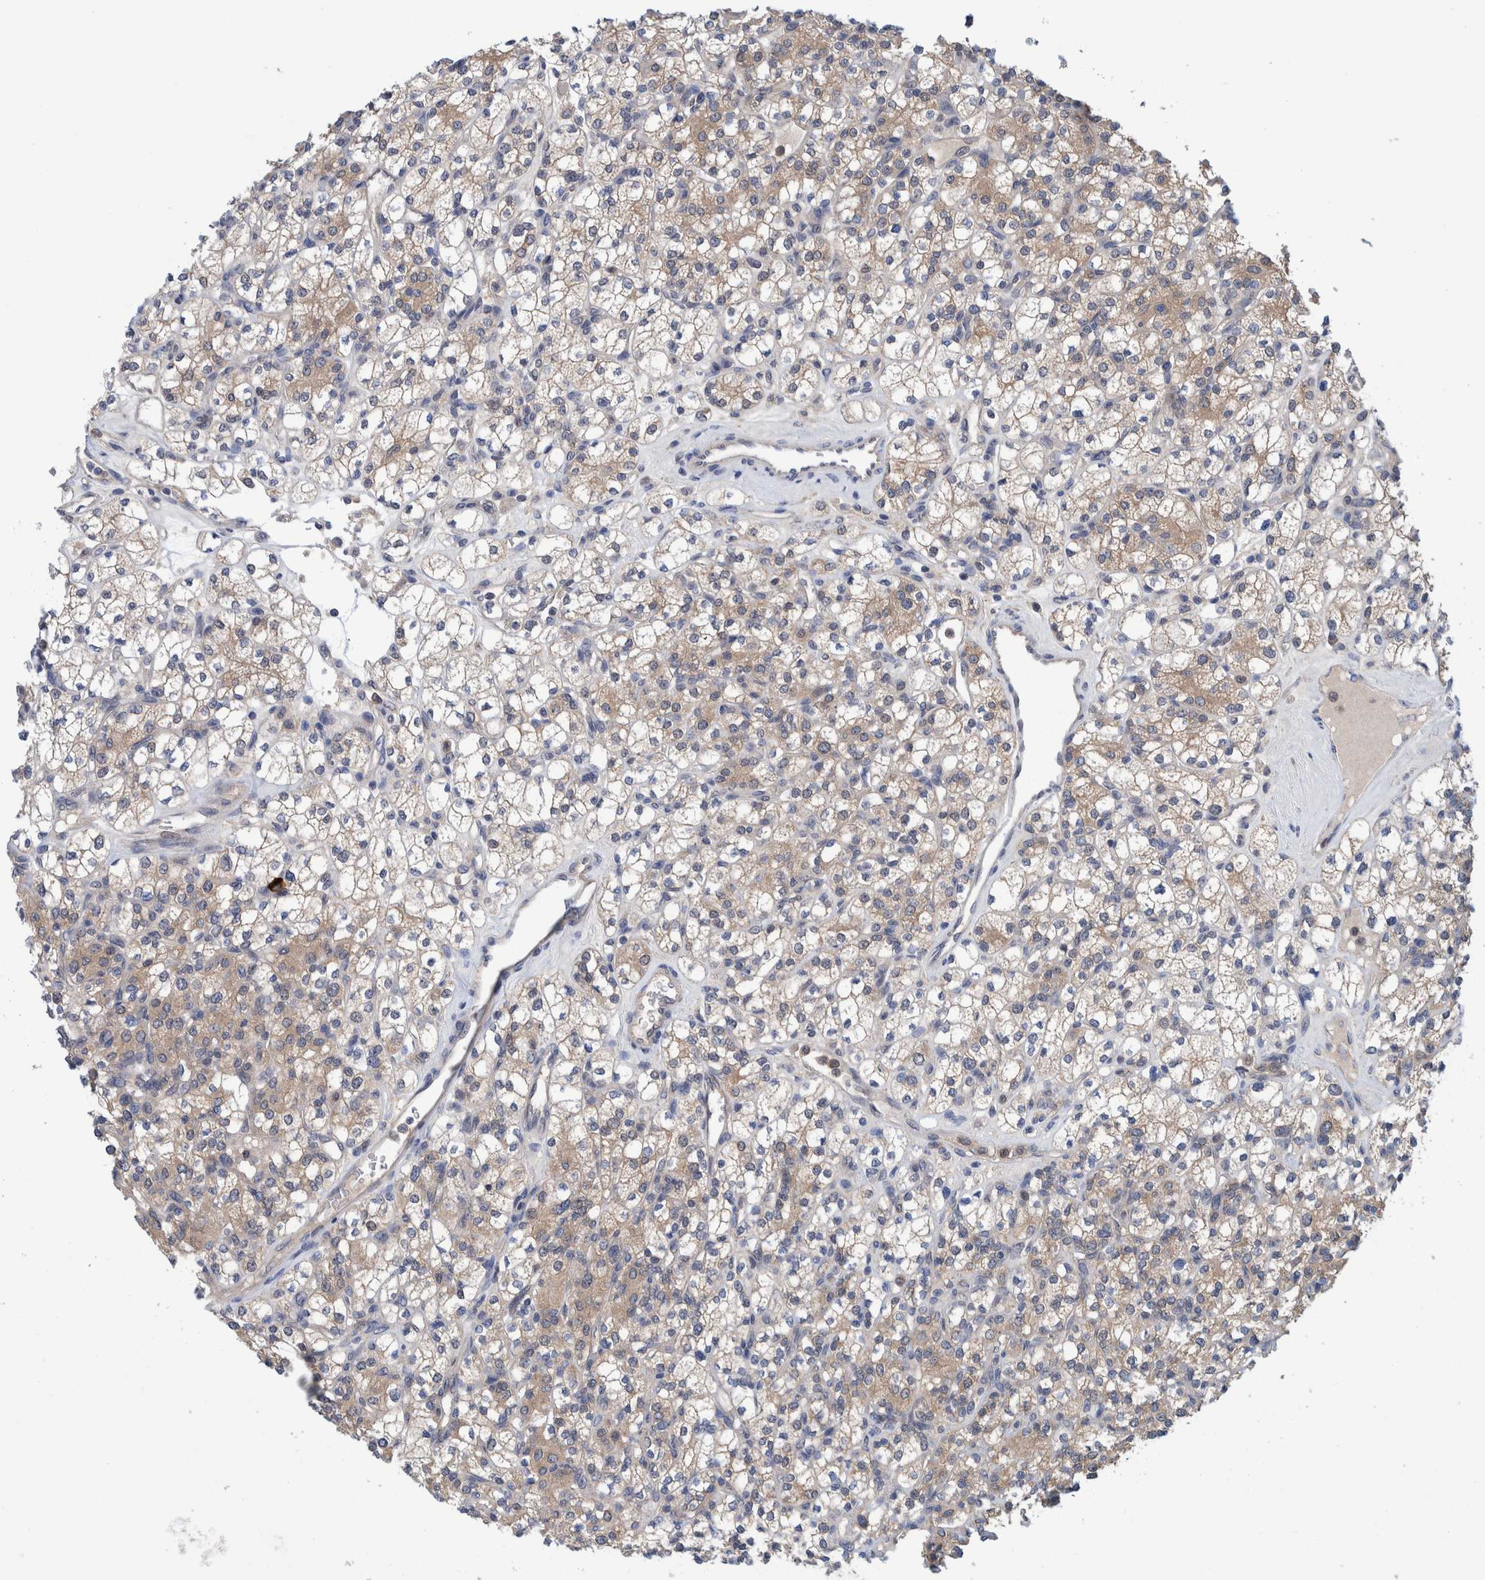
{"staining": {"intensity": "weak", "quantity": "25%-75%", "location": "cytoplasmic/membranous"}, "tissue": "renal cancer", "cell_type": "Tumor cells", "image_type": "cancer", "snomed": [{"axis": "morphology", "description": "Adenocarcinoma, NOS"}, {"axis": "topography", "description": "Kidney"}], "caption": "About 25%-75% of tumor cells in human renal adenocarcinoma show weak cytoplasmic/membranous protein expression as visualized by brown immunohistochemical staining.", "gene": "PFAS", "patient": {"sex": "male", "age": 77}}